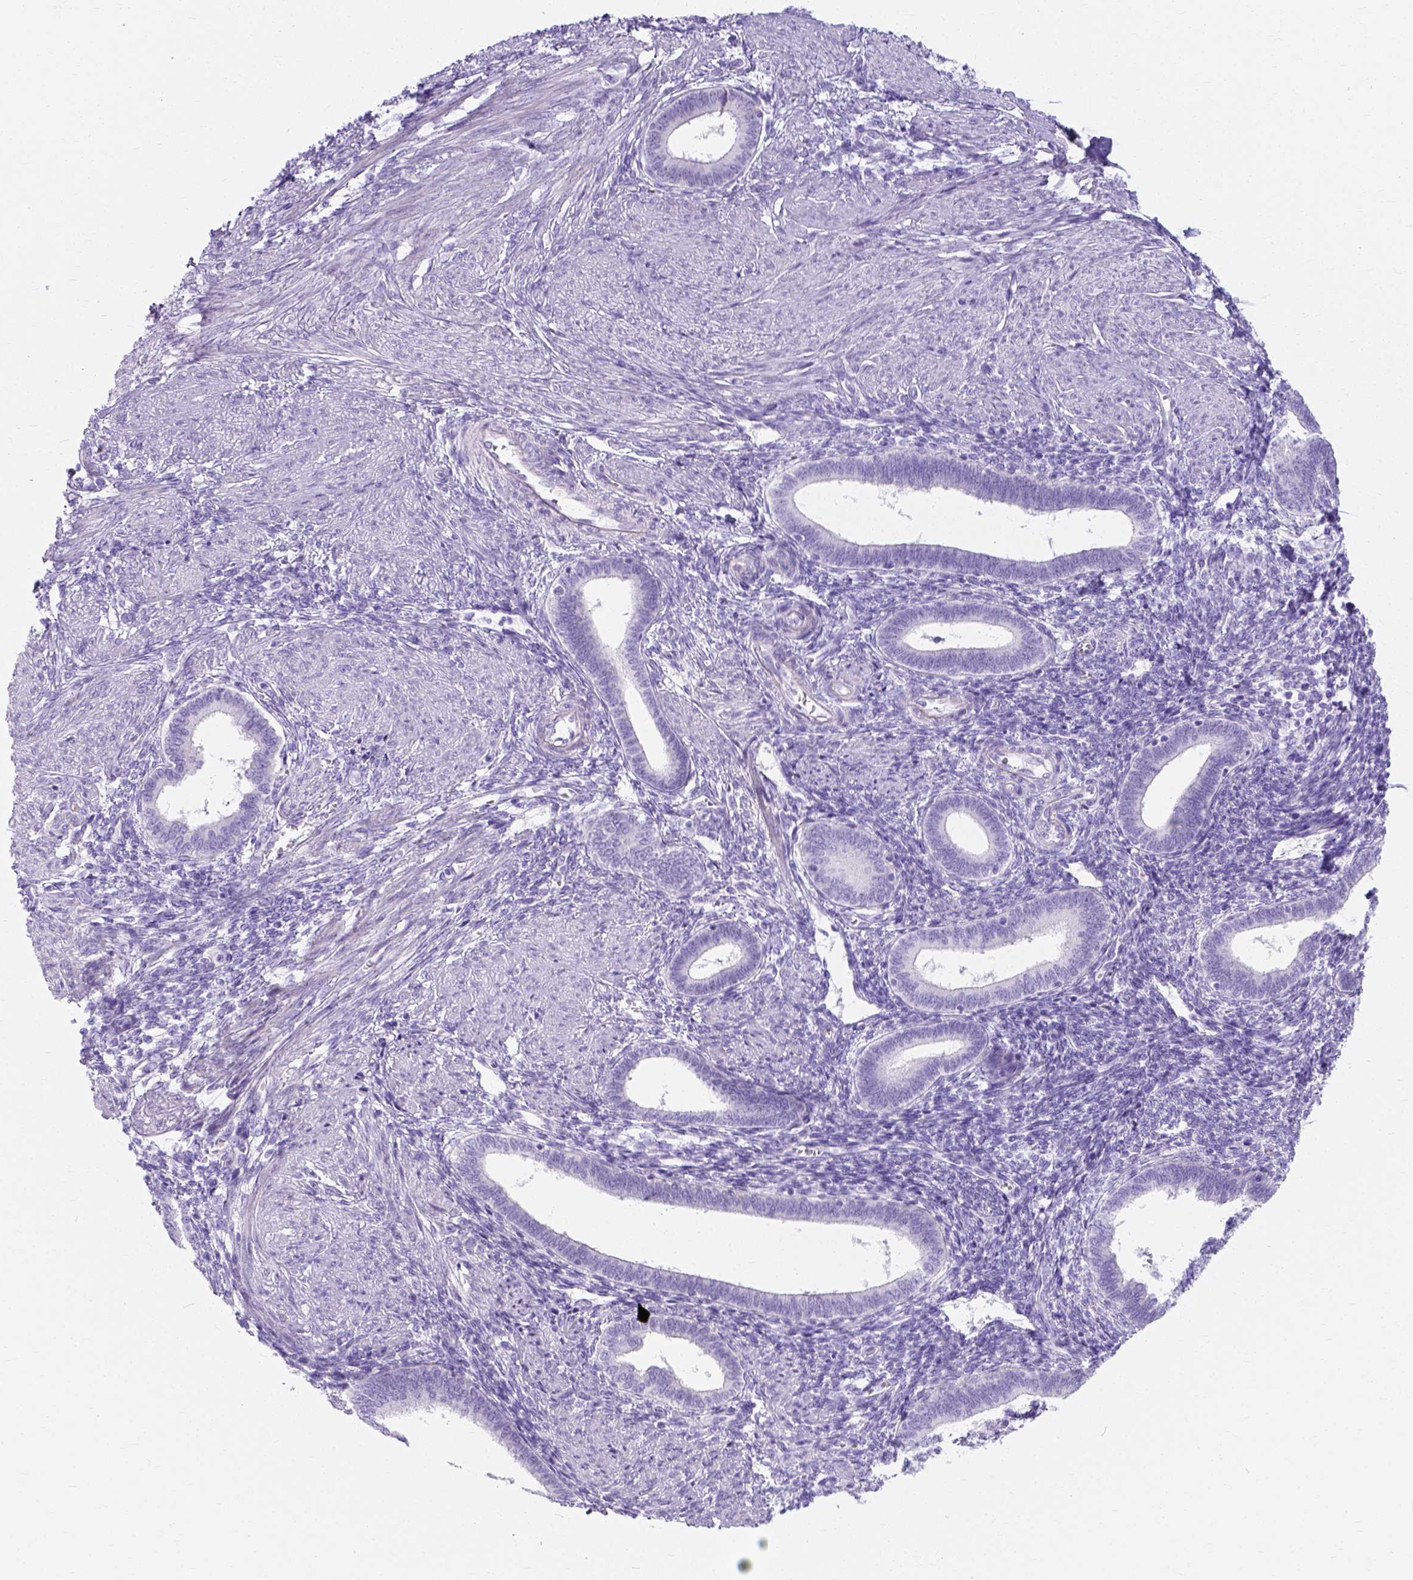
{"staining": {"intensity": "negative", "quantity": "none", "location": "none"}, "tissue": "endometrium", "cell_type": "Cells in endometrial stroma", "image_type": "normal", "snomed": [{"axis": "morphology", "description": "Normal tissue, NOS"}, {"axis": "topography", "description": "Endometrium"}], "caption": "The immunohistochemistry (IHC) micrograph has no significant positivity in cells in endometrial stroma of endometrium.", "gene": "MYH15", "patient": {"sex": "female", "age": 42}}